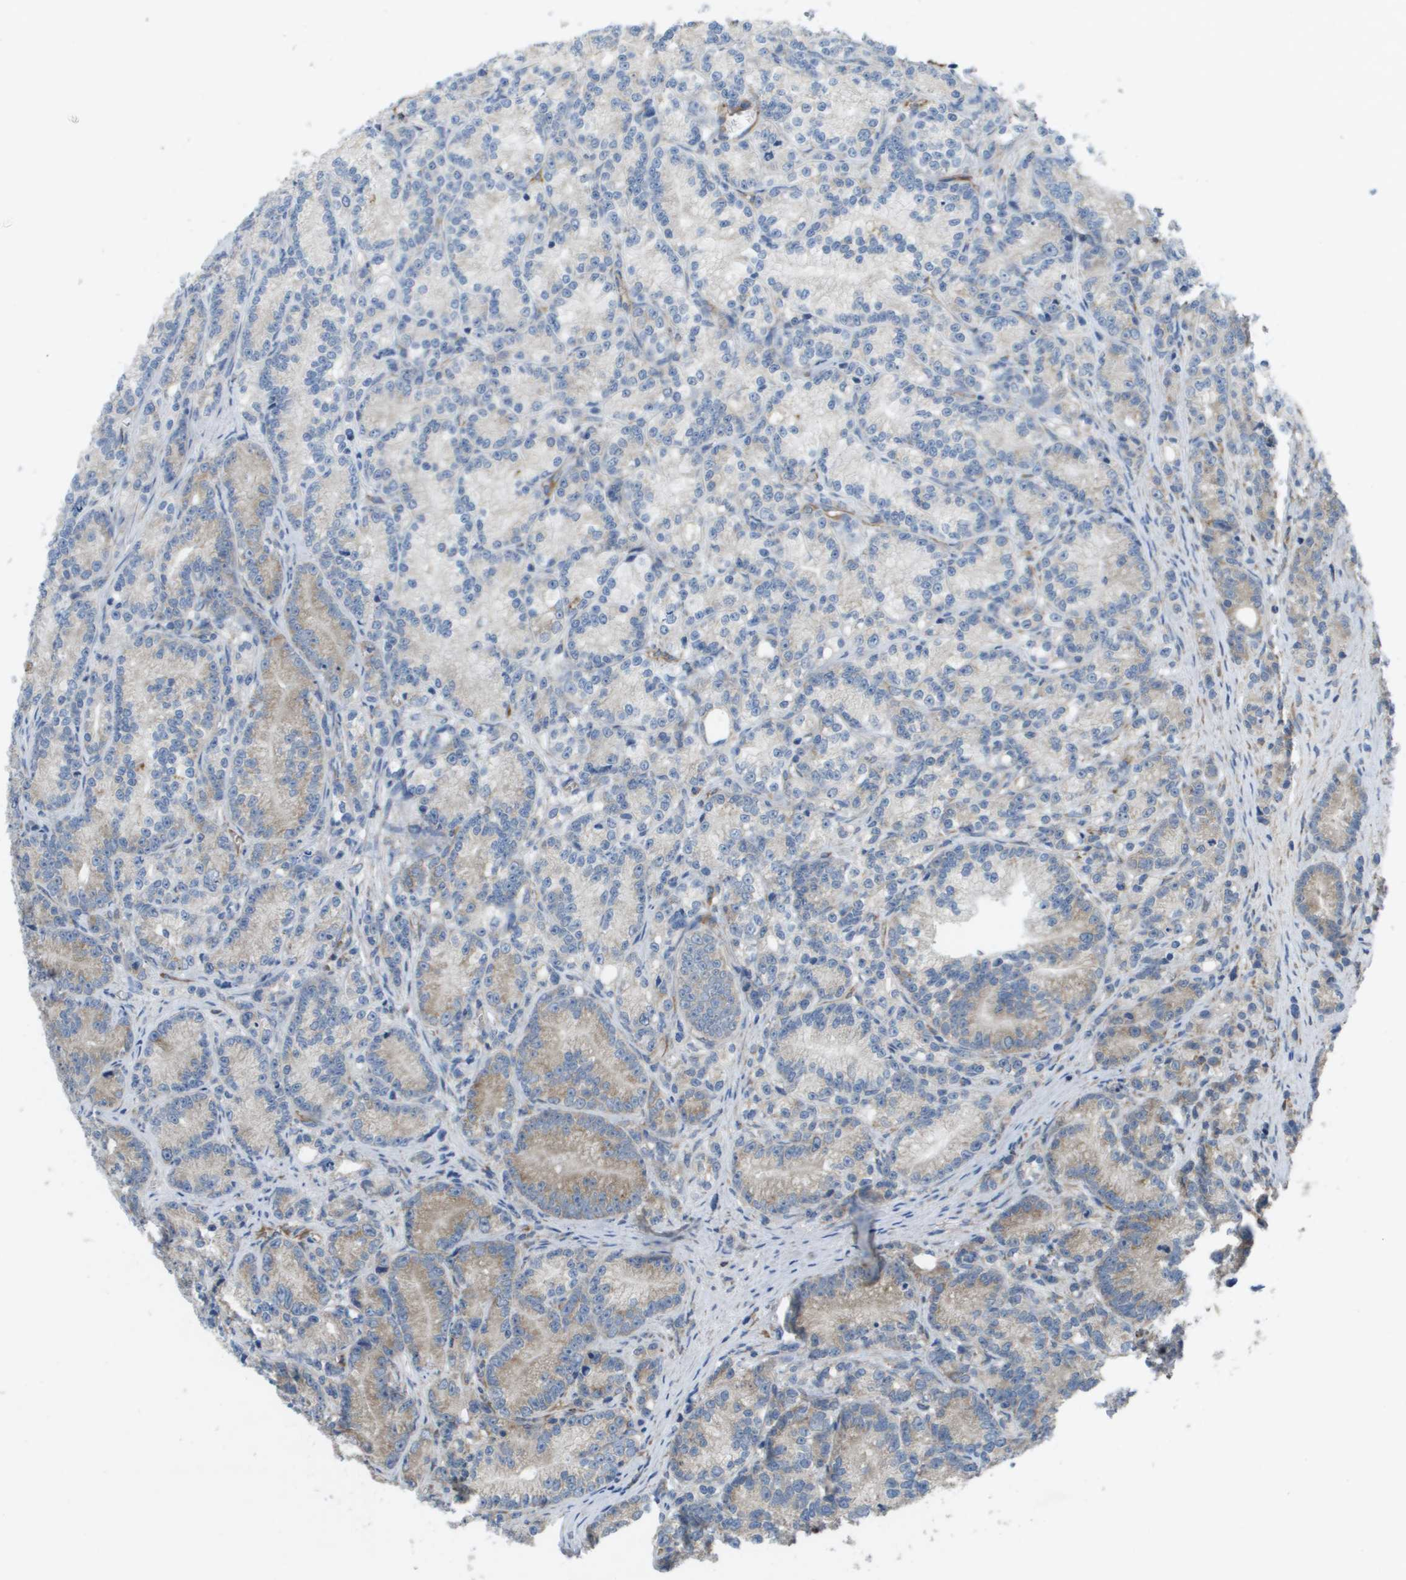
{"staining": {"intensity": "weak", "quantity": ">75%", "location": "cytoplasmic/membranous"}, "tissue": "prostate cancer", "cell_type": "Tumor cells", "image_type": "cancer", "snomed": [{"axis": "morphology", "description": "Adenocarcinoma, Low grade"}, {"axis": "topography", "description": "Prostate"}], "caption": "Prostate cancer (low-grade adenocarcinoma) stained for a protein (brown) demonstrates weak cytoplasmic/membranous positive positivity in approximately >75% of tumor cells.", "gene": "CLCN2", "patient": {"sex": "male", "age": 89}}